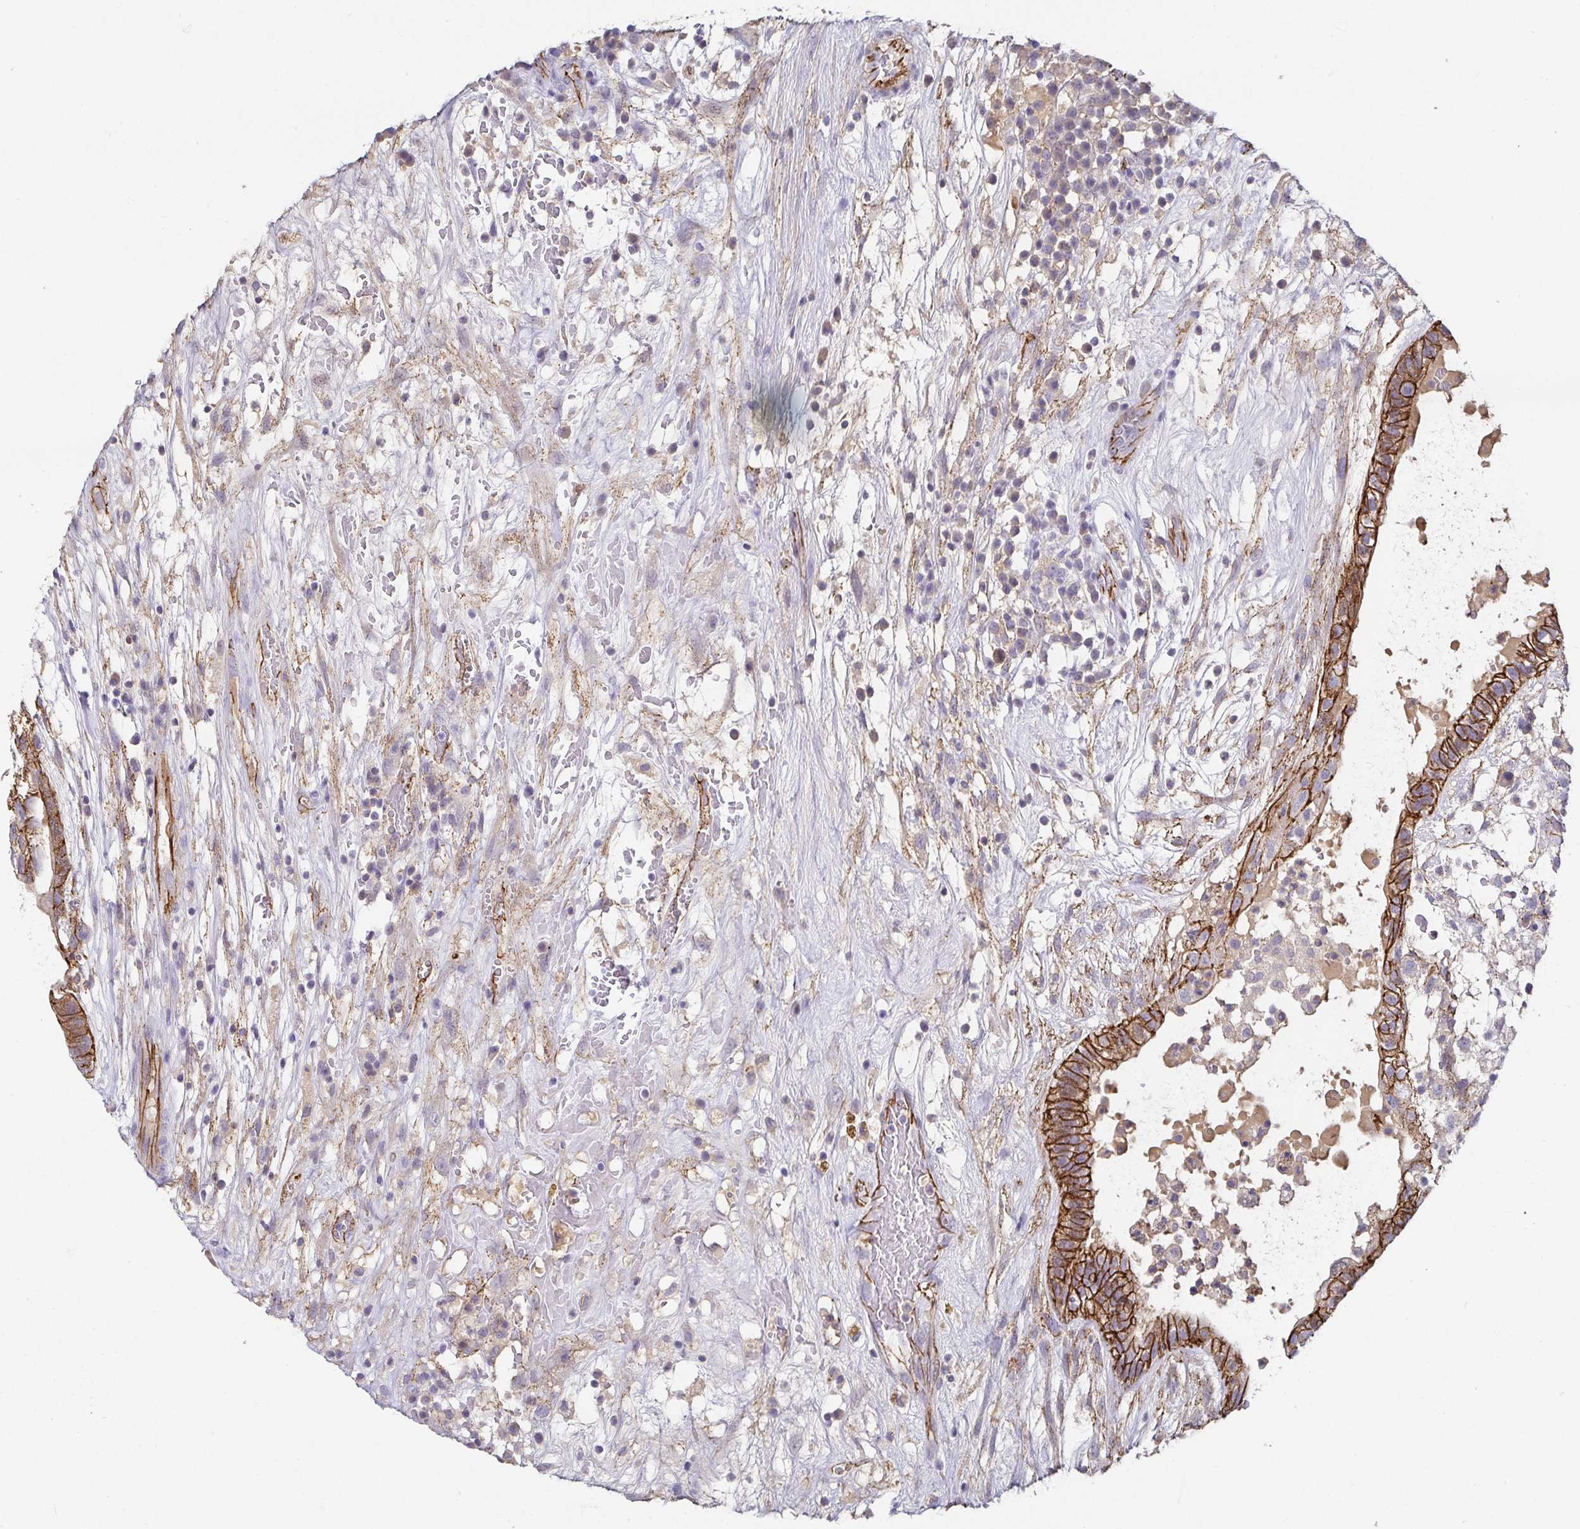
{"staining": {"intensity": "strong", "quantity": ">75%", "location": "cytoplasmic/membranous"}, "tissue": "testis cancer", "cell_type": "Tumor cells", "image_type": "cancer", "snomed": [{"axis": "morphology", "description": "Normal tissue, NOS"}, {"axis": "morphology", "description": "Carcinoma, Embryonal, NOS"}, {"axis": "topography", "description": "Testis"}], "caption": "DAB (3,3'-diaminobenzidine) immunohistochemical staining of testis embryonal carcinoma exhibits strong cytoplasmic/membranous protein staining in about >75% of tumor cells. The staining is performed using DAB brown chromogen to label protein expression. The nuclei are counter-stained blue using hematoxylin.", "gene": "PIWIL3", "patient": {"sex": "male", "age": 32}}